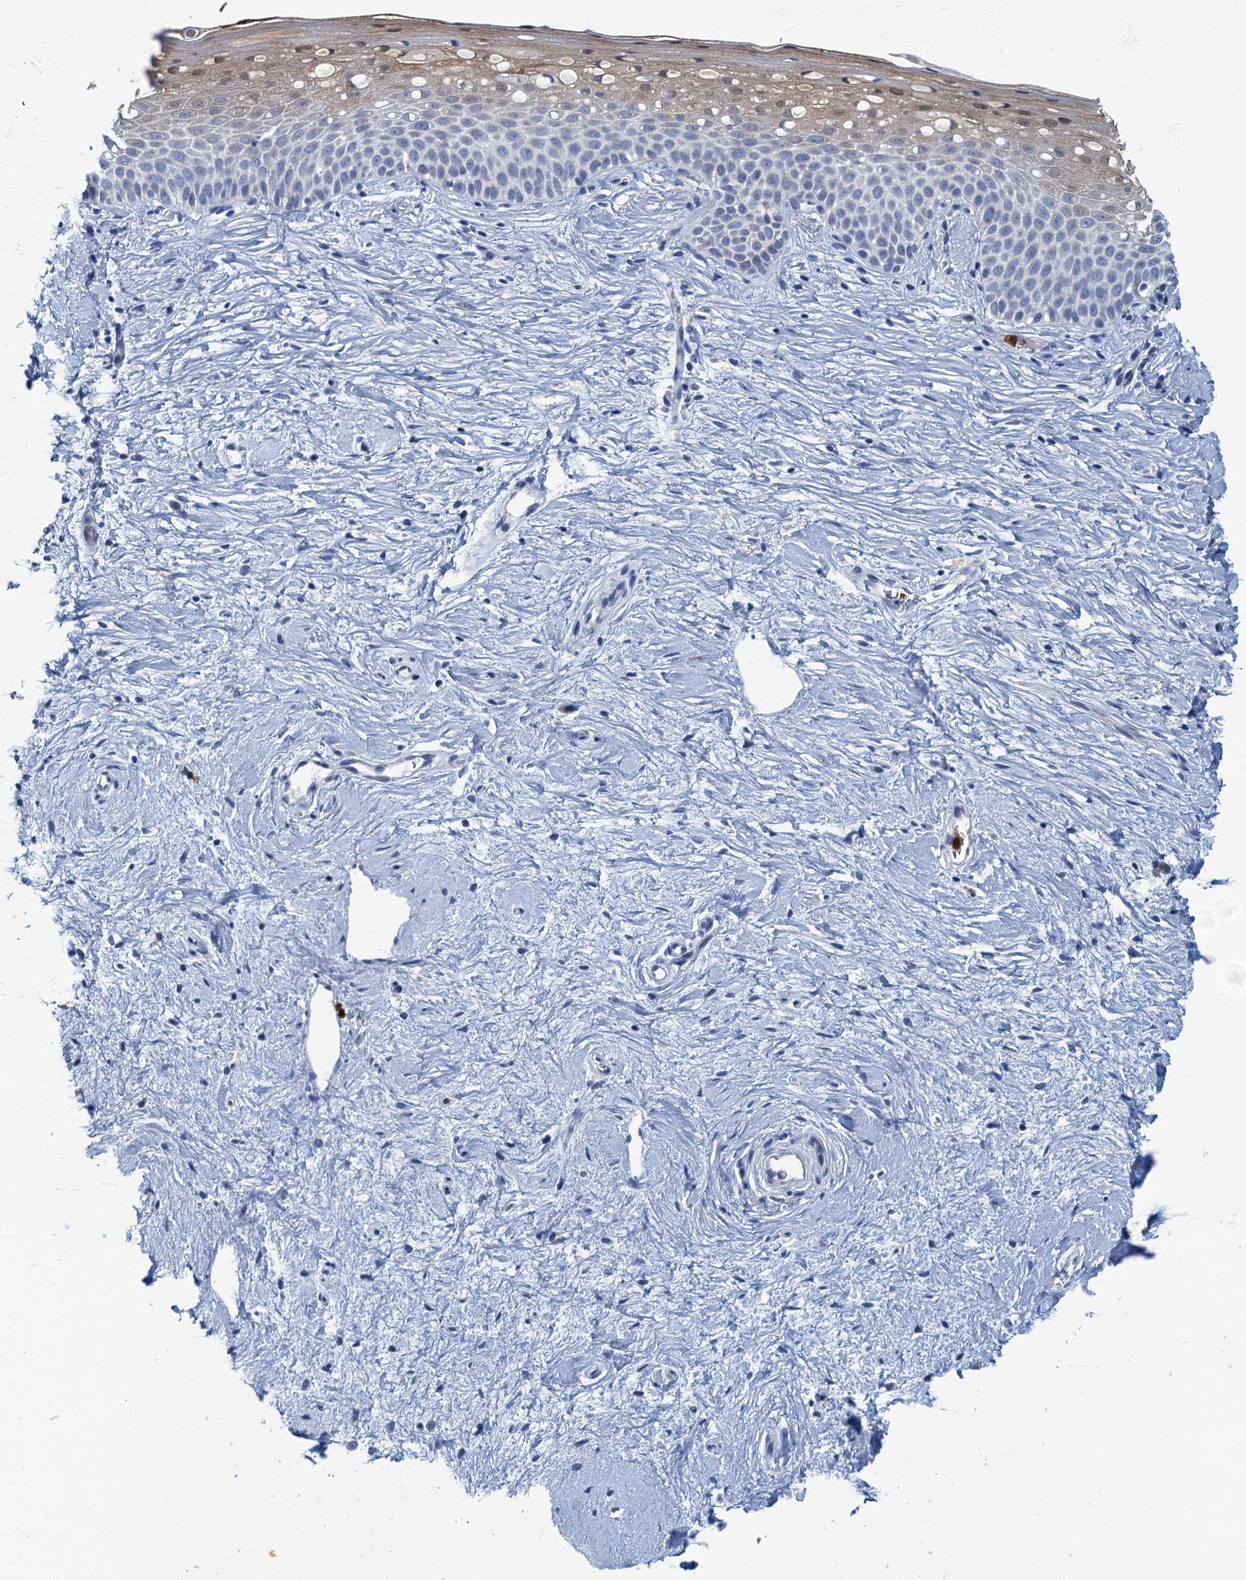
{"staining": {"intensity": "negative", "quantity": "none", "location": "none"}, "tissue": "cervix", "cell_type": "Glandular cells", "image_type": "normal", "snomed": [{"axis": "morphology", "description": "Normal tissue, NOS"}, {"axis": "topography", "description": "Cervix"}], "caption": "Glandular cells are negative for protein expression in benign human cervix. (DAB (3,3'-diaminobenzidine) immunohistochemistry, high magnification).", "gene": "ANKDD1A", "patient": {"sex": "female", "age": 57}}